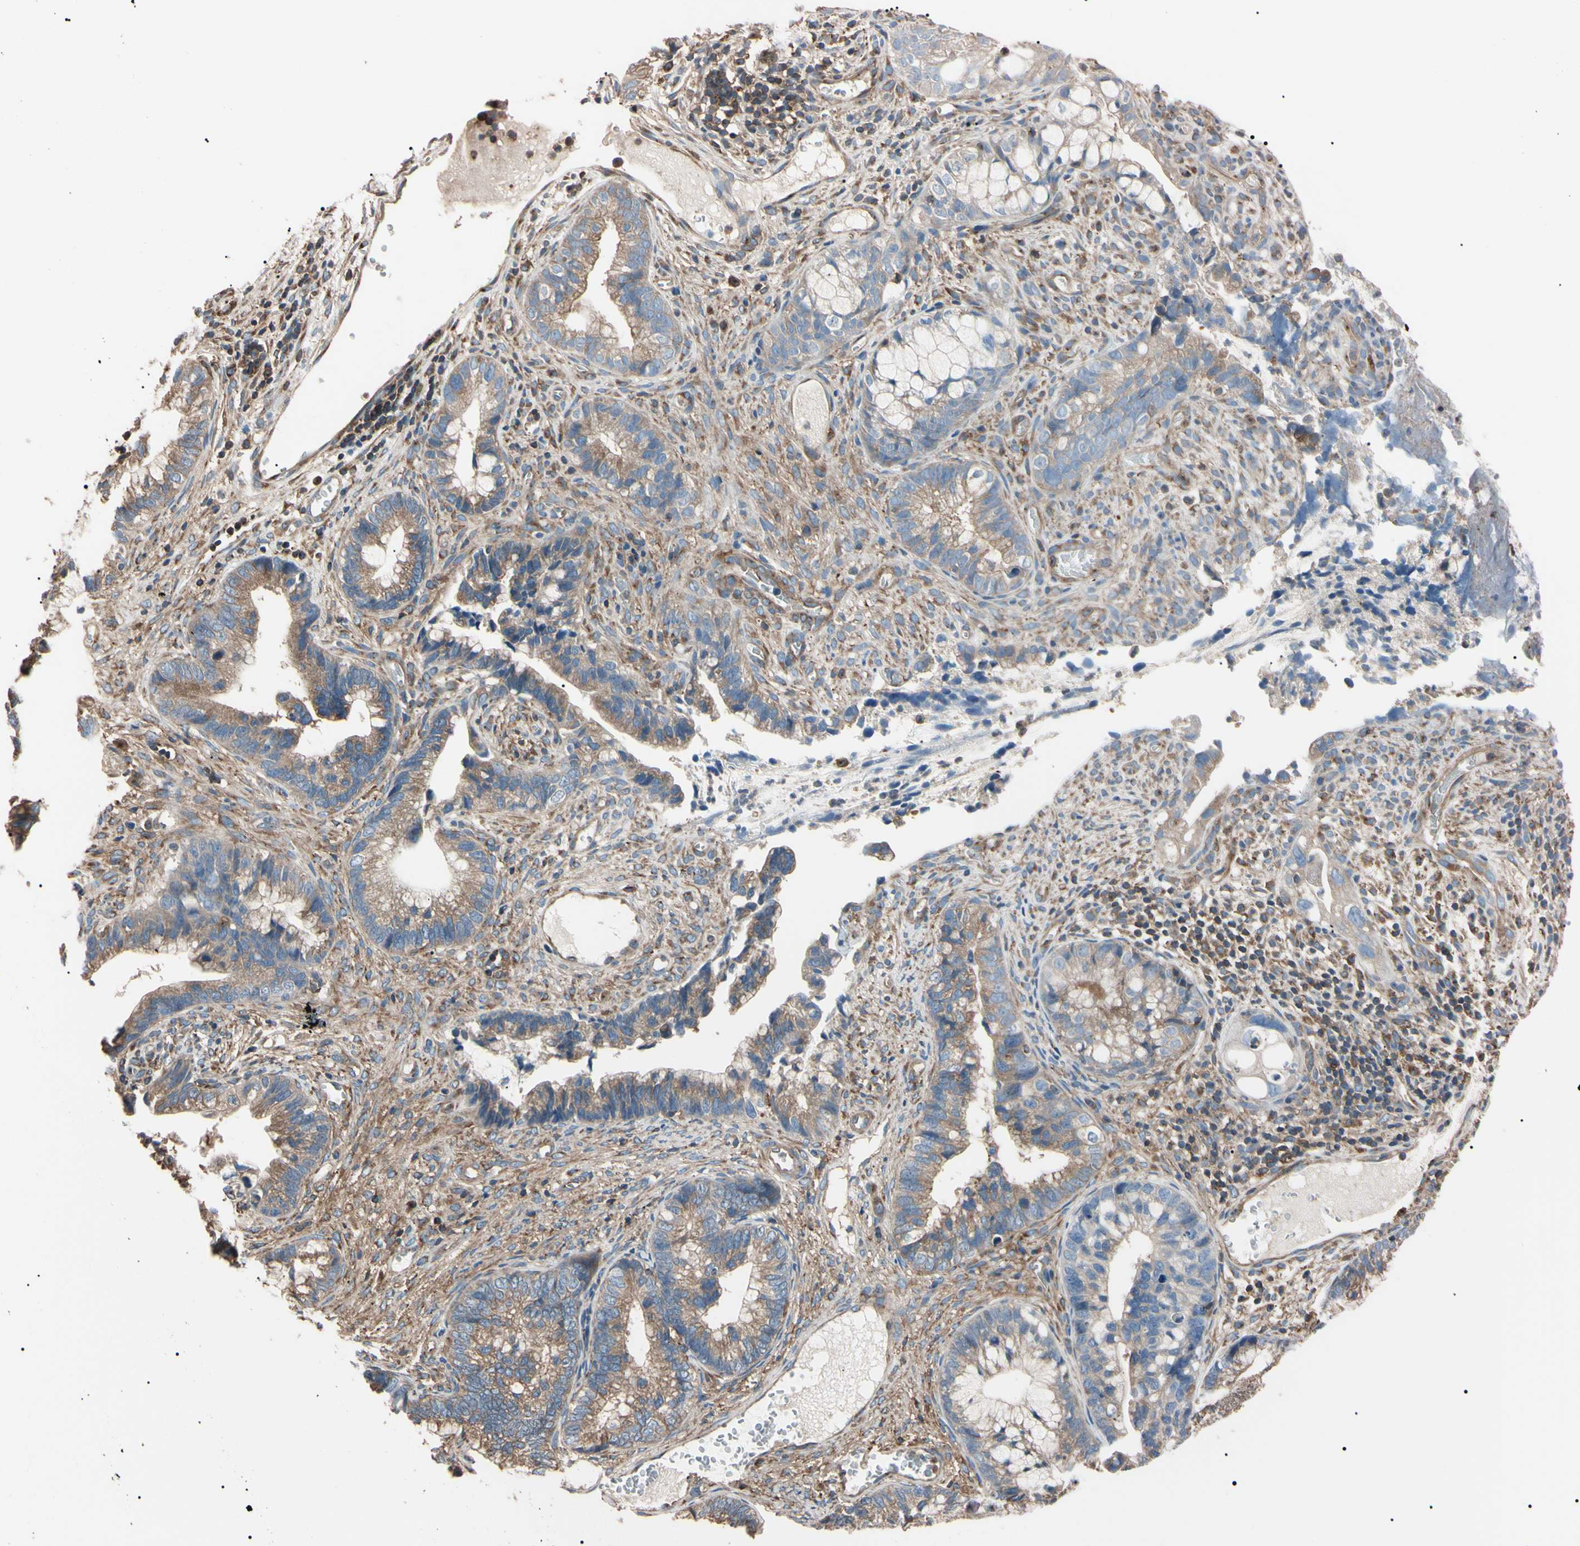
{"staining": {"intensity": "moderate", "quantity": "25%-75%", "location": "cytoplasmic/membranous"}, "tissue": "cervical cancer", "cell_type": "Tumor cells", "image_type": "cancer", "snomed": [{"axis": "morphology", "description": "Adenocarcinoma, NOS"}, {"axis": "topography", "description": "Cervix"}], "caption": "Immunohistochemical staining of human cervical cancer (adenocarcinoma) demonstrates medium levels of moderate cytoplasmic/membranous protein staining in about 25%-75% of tumor cells.", "gene": "PRKACA", "patient": {"sex": "female", "age": 44}}